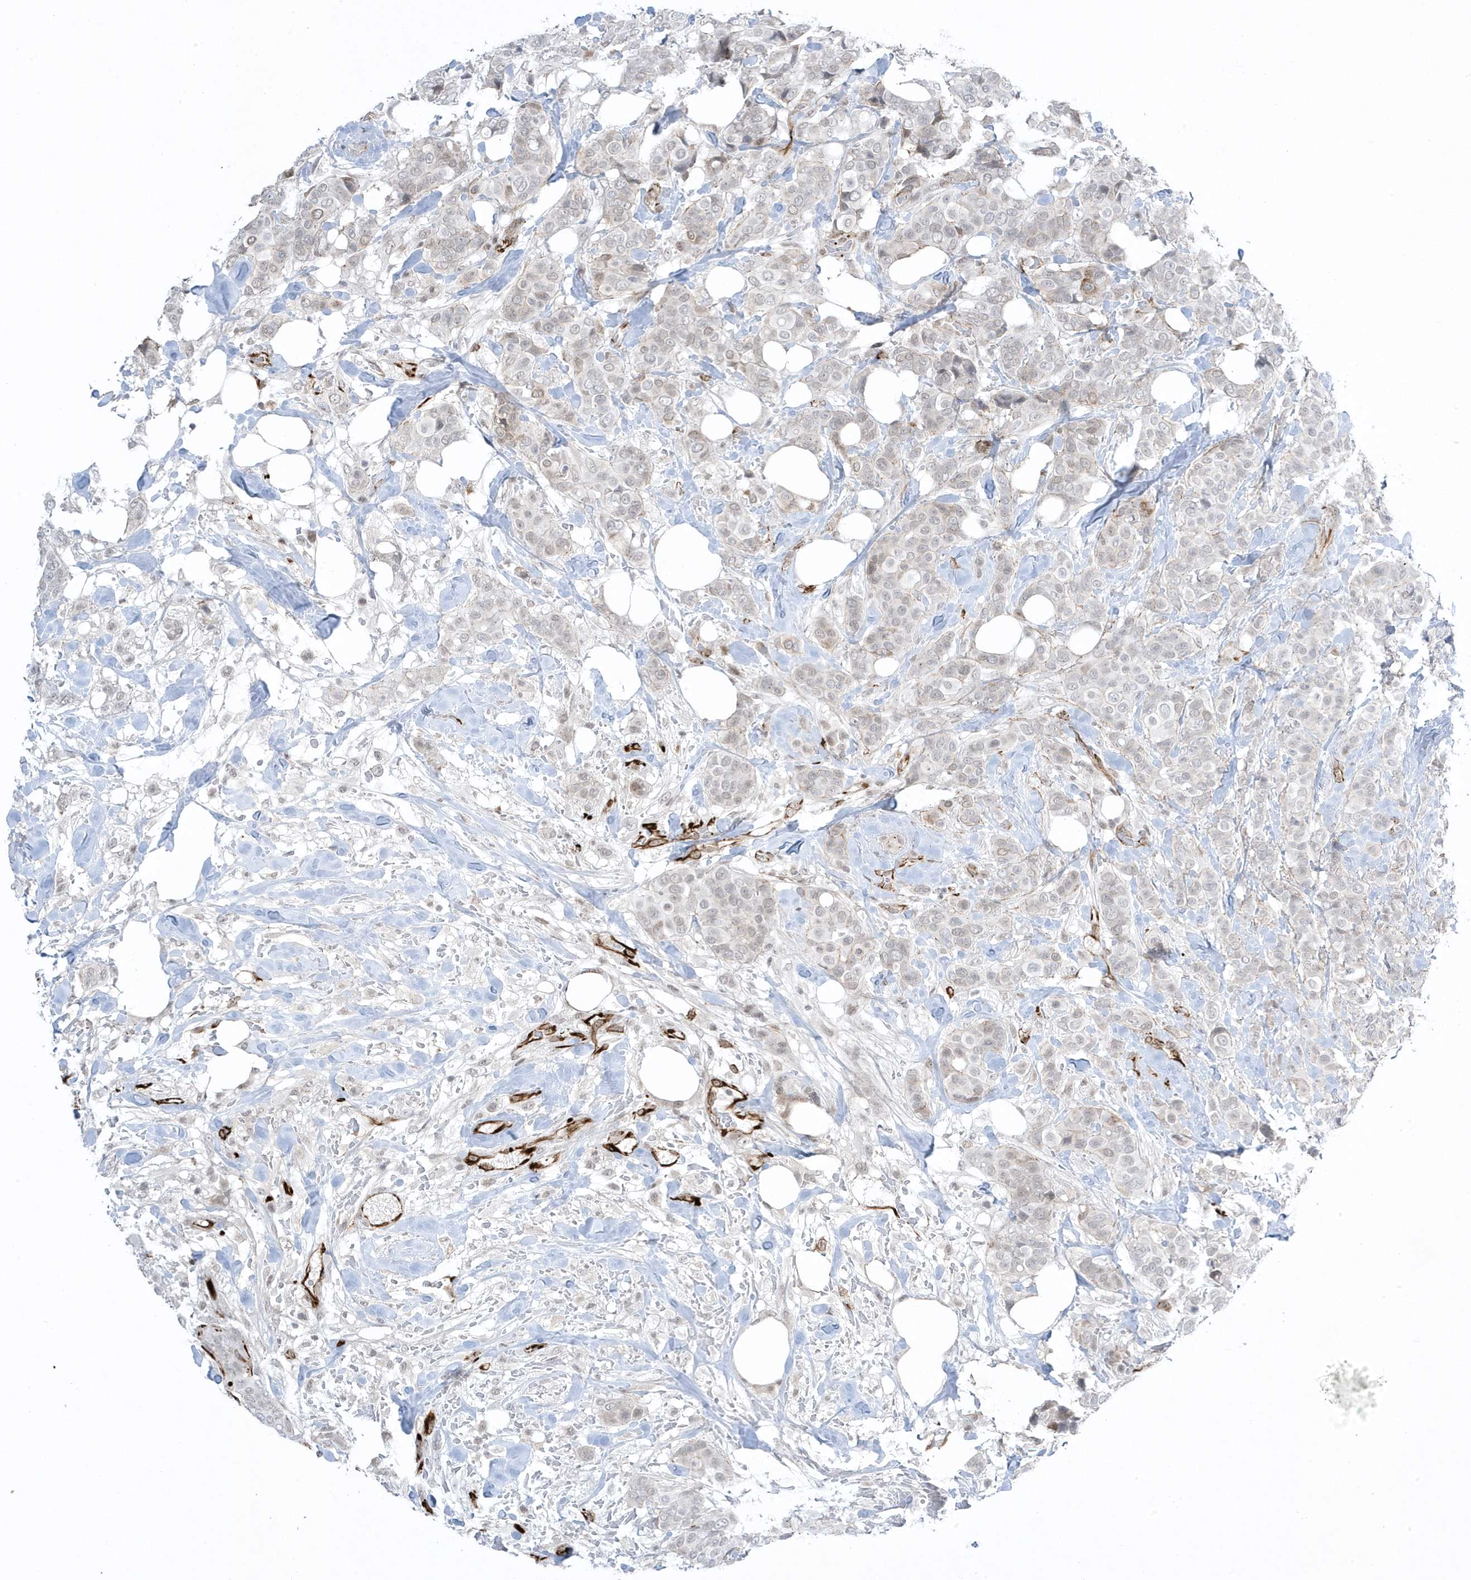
{"staining": {"intensity": "weak", "quantity": "25%-75%", "location": "nuclear"}, "tissue": "breast cancer", "cell_type": "Tumor cells", "image_type": "cancer", "snomed": [{"axis": "morphology", "description": "Lobular carcinoma"}, {"axis": "topography", "description": "Breast"}], "caption": "An IHC histopathology image of neoplastic tissue is shown. Protein staining in brown shows weak nuclear positivity in breast lobular carcinoma within tumor cells.", "gene": "ADAMTSL3", "patient": {"sex": "female", "age": 51}}